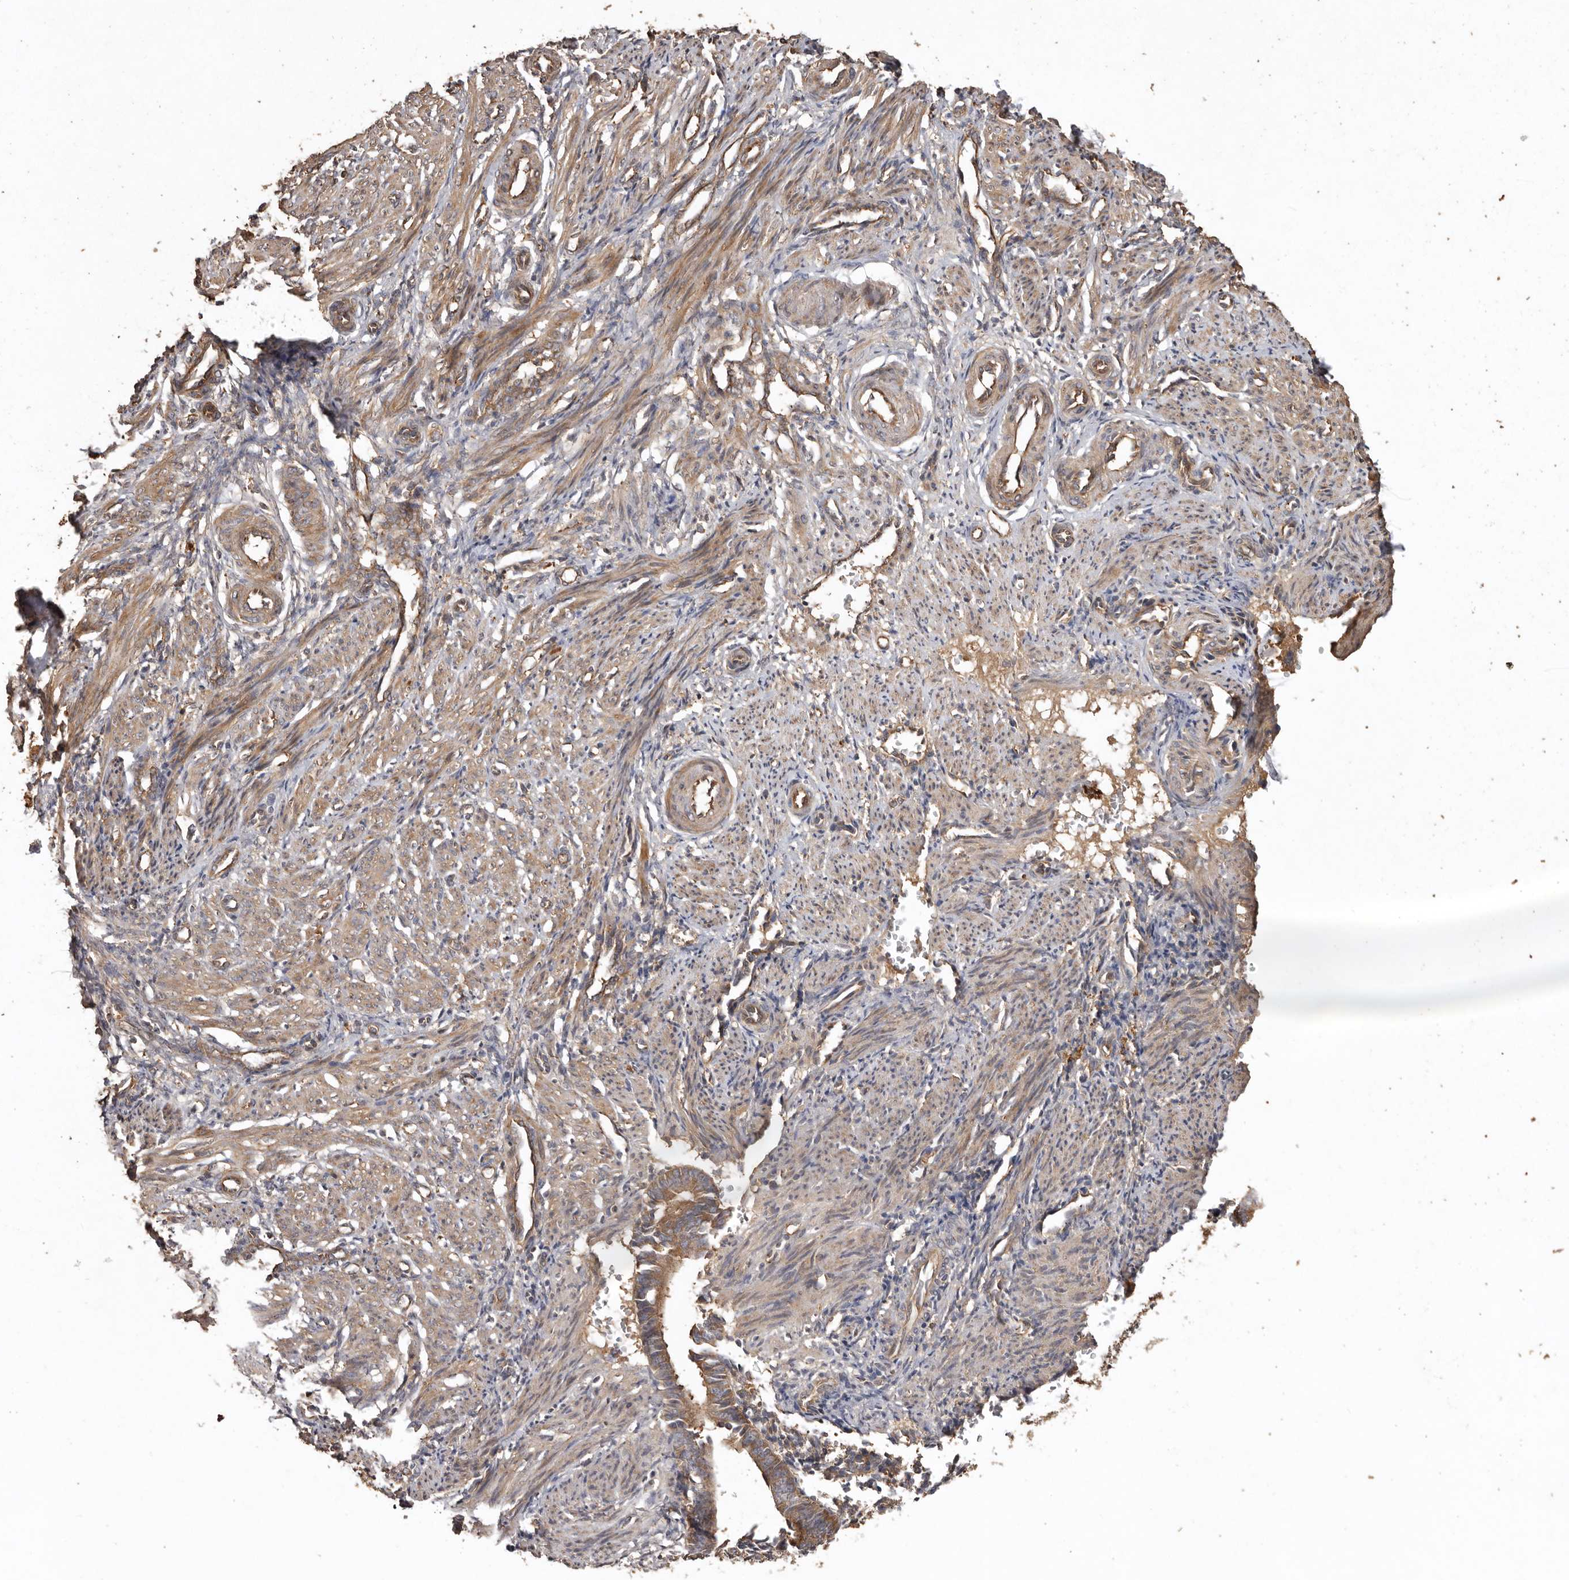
{"staining": {"intensity": "moderate", "quantity": ">75%", "location": "cytoplasmic/membranous"}, "tissue": "smooth muscle", "cell_type": "Smooth muscle cells", "image_type": "normal", "snomed": [{"axis": "morphology", "description": "Normal tissue, NOS"}, {"axis": "topography", "description": "Endometrium"}], "caption": "Unremarkable smooth muscle demonstrates moderate cytoplasmic/membranous positivity in about >75% of smooth muscle cells.", "gene": "FLCN", "patient": {"sex": "female", "age": 33}}